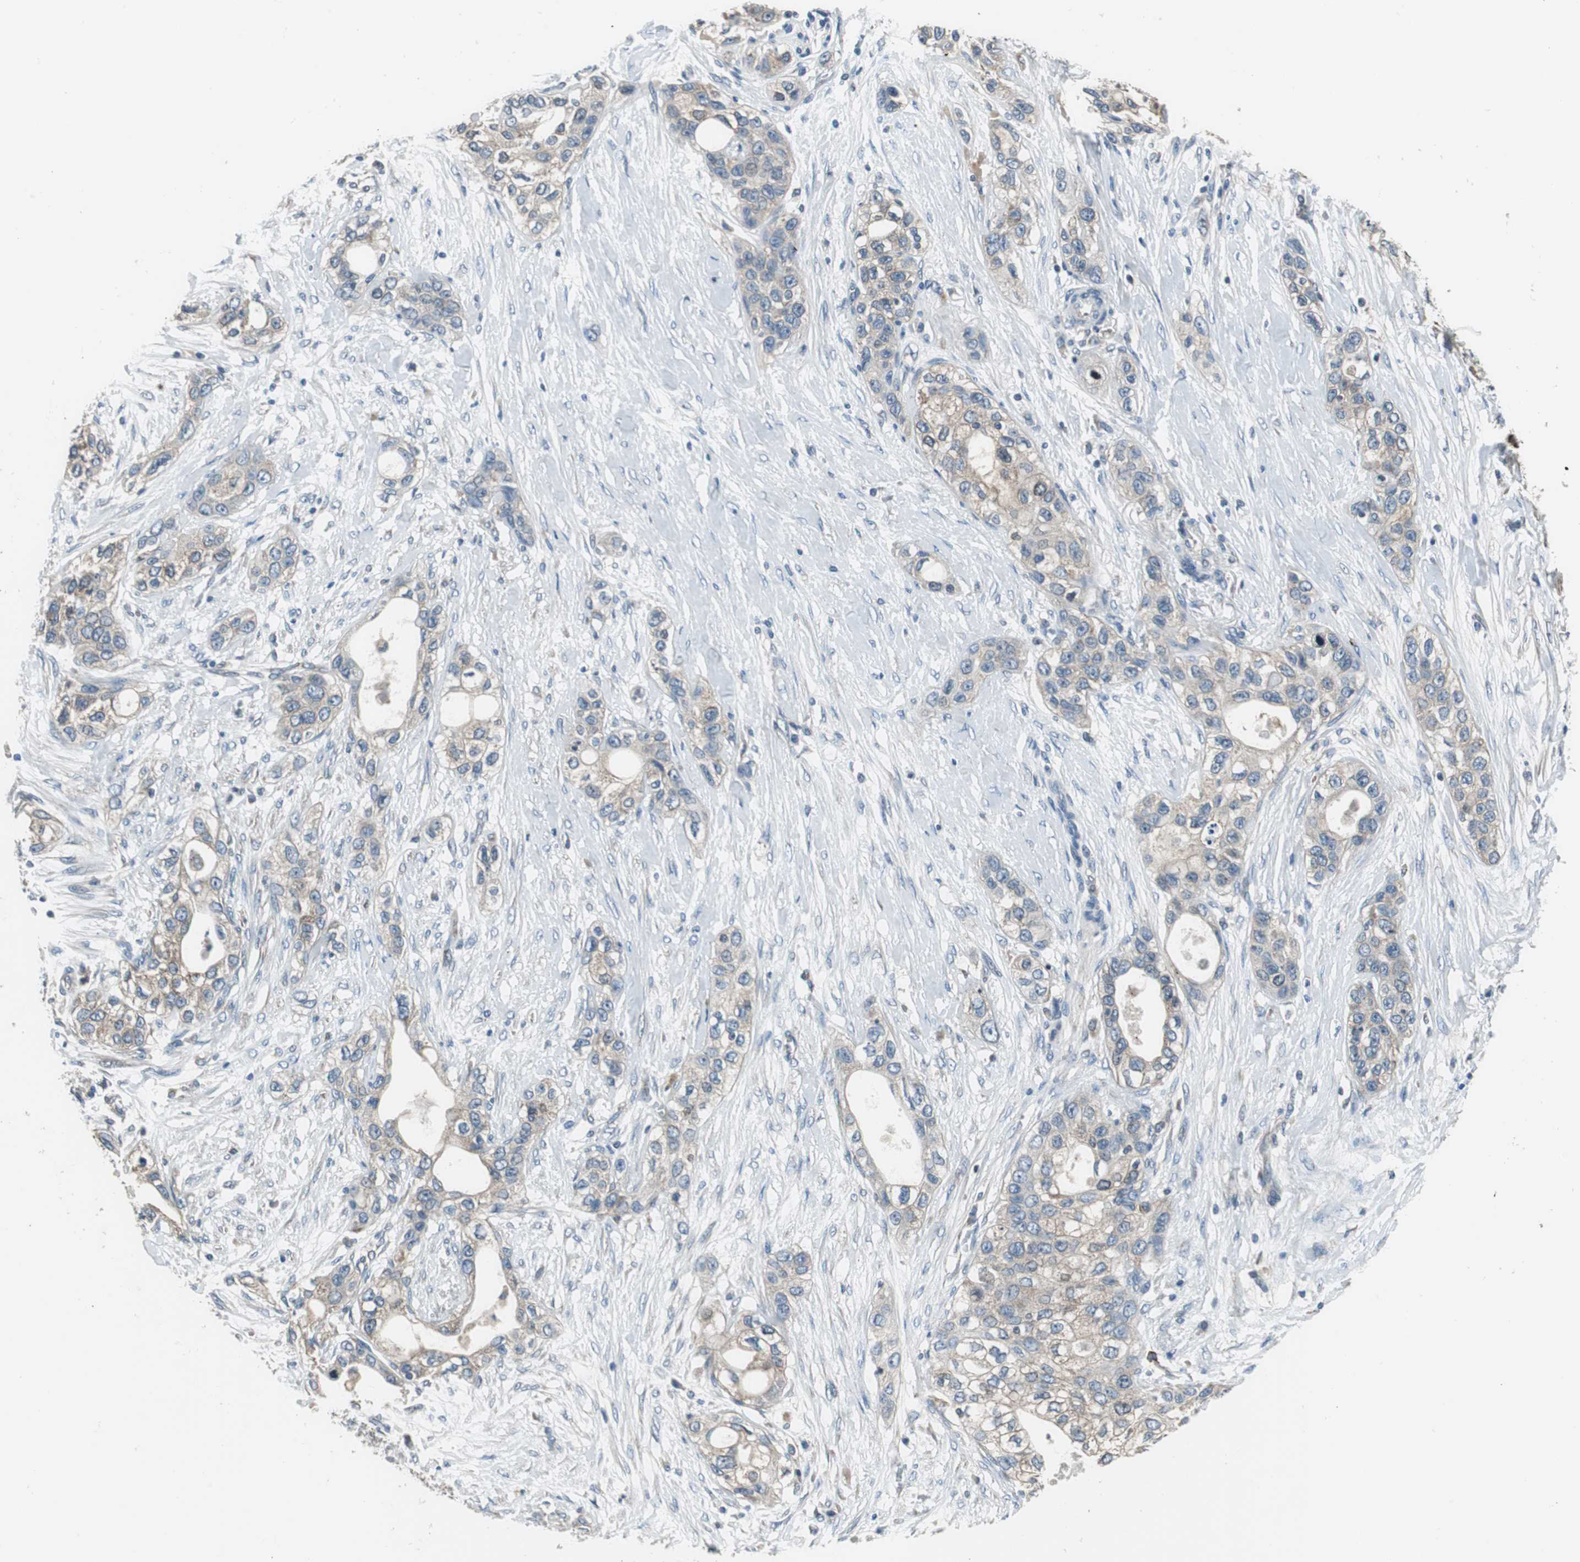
{"staining": {"intensity": "moderate", "quantity": ">75%", "location": "cytoplasmic/membranous"}, "tissue": "pancreatic cancer", "cell_type": "Tumor cells", "image_type": "cancer", "snomed": [{"axis": "morphology", "description": "Adenocarcinoma, NOS"}, {"axis": "topography", "description": "Pancreas"}], "caption": "About >75% of tumor cells in pancreatic adenocarcinoma show moderate cytoplasmic/membranous protein staining as visualized by brown immunohistochemical staining.", "gene": "PI4KB", "patient": {"sex": "female", "age": 70}}